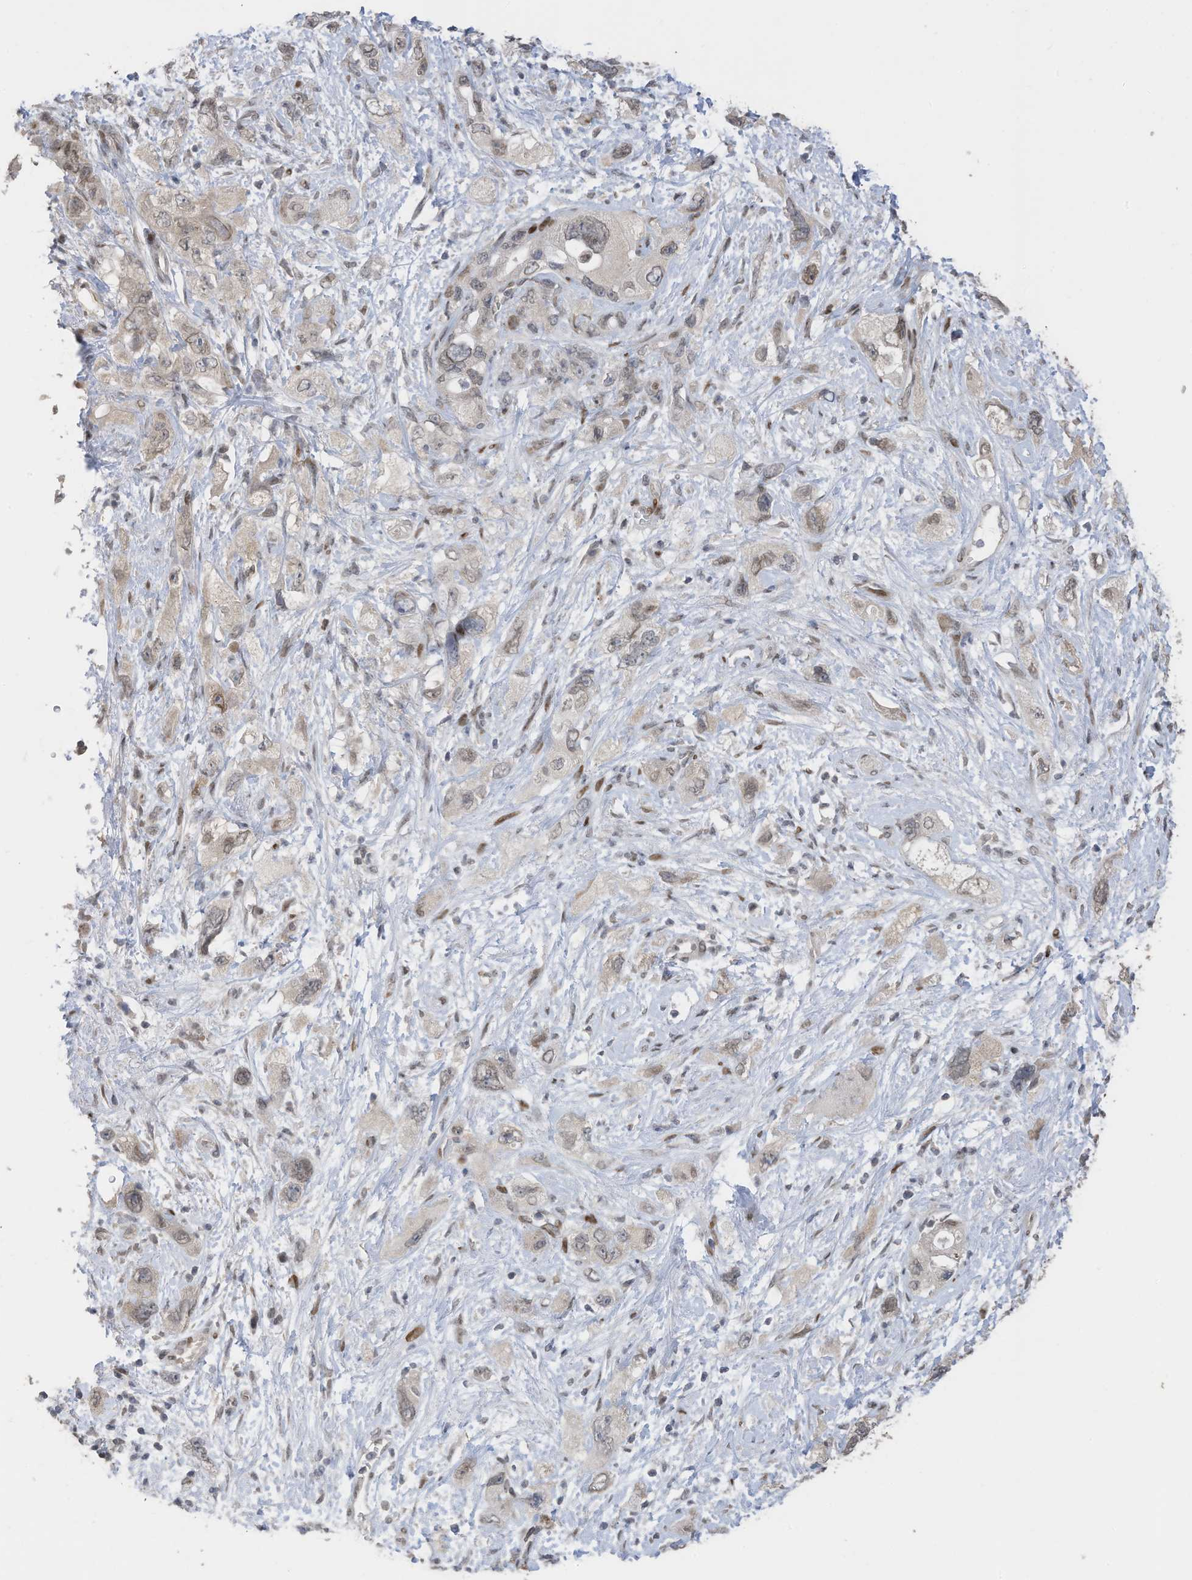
{"staining": {"intensity": "weak", "quantity": ">75%", "location": "nuclear"}, "tissue": "pancreatic cancer", "cell_type": "Tumor cells", "image_type": "cancer", "snomed": [{"axis": "morphology", "description": "Adenocarcinoma, NOS"}, {"axis": "topography", "description": "Pancreas"}], "caption": "This image shows IHC staining of pancreatic cancer (adenocarcinoma), with low weak nuclear positivity in about >75% of tumor cells.", "gene": "RABL3", "patient": {"sex": "female", "age": 73}}